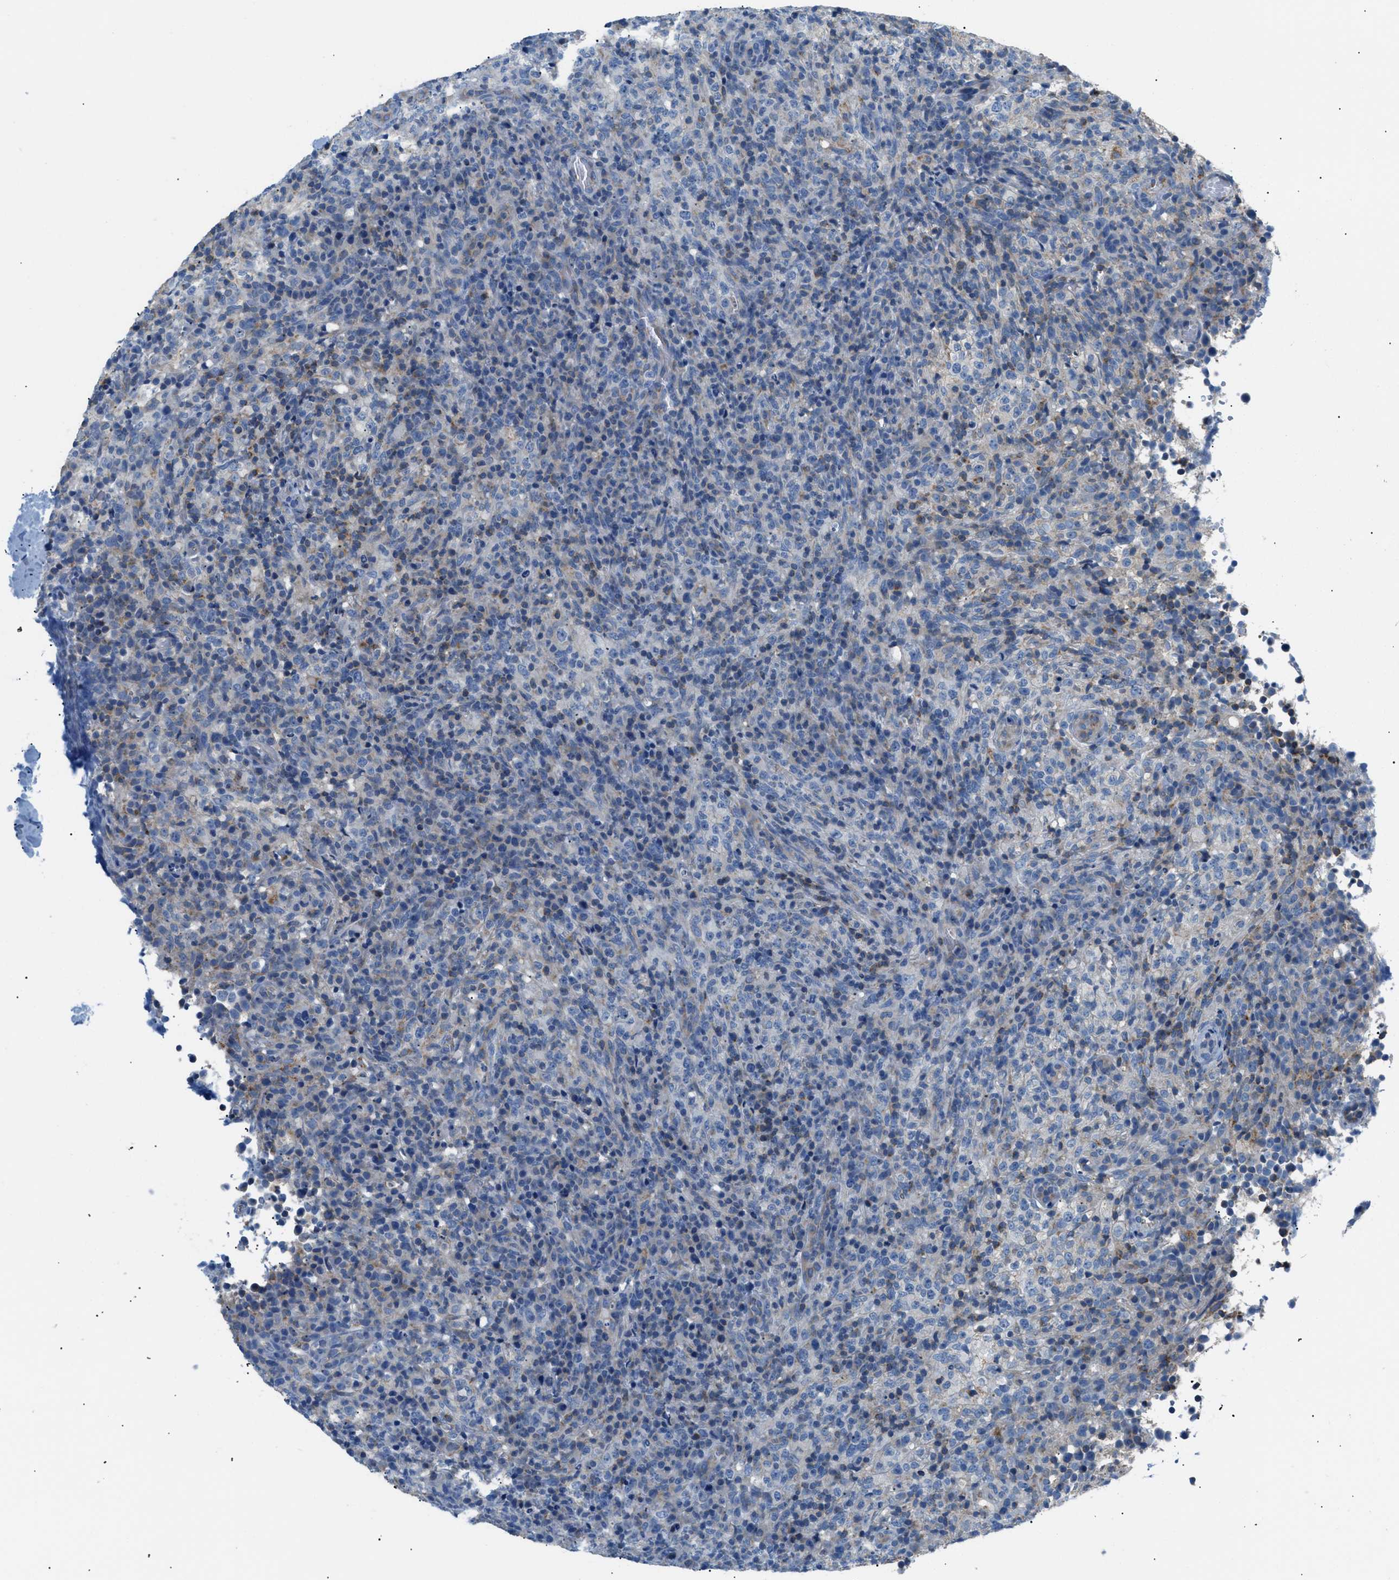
{"staining": {"intensity": "negative", "quantity": "none", "location": "none"}, "tissue": "lymphoma", "cell_type": "Tumor cells", "image_type": "cancer", "snomed": [{"axis": "morphology", "description": "Malignant lymphoma, non-Hodgkin's type, High grade"}, {"axis": "topography", "description": "Lymph node"}], "caption": "Lymphoma was stained to show a protein in brown. There is no significant staining in tumor cells. Brightfield microscopy of IHC stained with DAB (3,3'-diaminobenzidine) (brown) and hematoxylin (blue), captured at high magnification.", "gene": "ILDR1", "patient": {"sex": "female", "age": 76}}